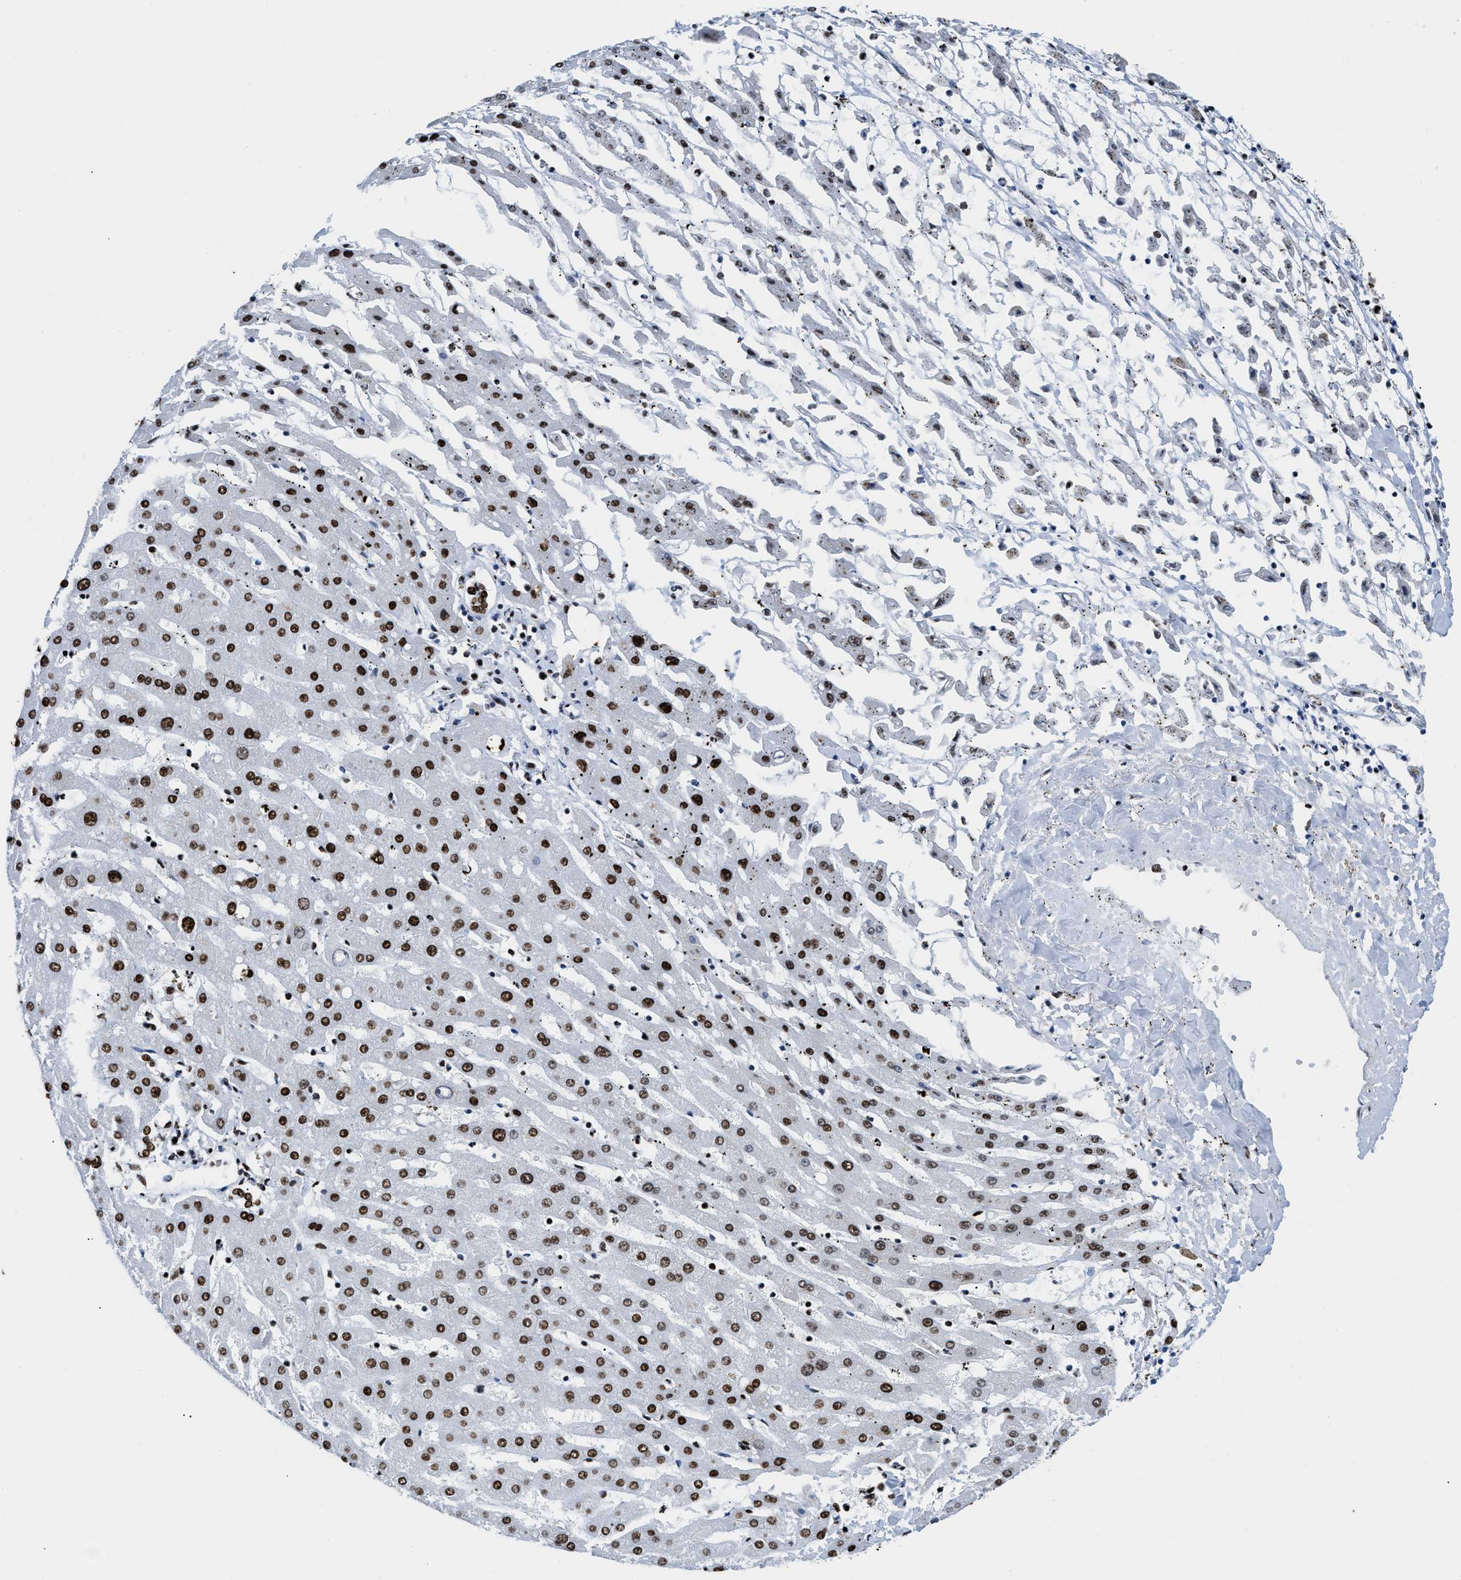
{"staining": {"intensity": "strong", "quantity": ">75%", "location": "nuclear"}, "tissue": "liver cancer", "cell_type": "Tumor cells", "image_type": "cancer", "snomed": [{"axis": "morphology", "description": "Carcinoma, Hepatocellular, NOS"}, {"axis": "topography", "description": "Liver"}], "caption": "High-magnification brightfield microscopy of liver cancer (hepatocellular carcinoma) stained with DAB (brown) and counterstained with hematoxylin (blue). tumor cells exhibit strong nuclear staining is present in about>75% of cells.", "gene": "HNRNPM", "patient": {"sex": "male", "age": 72}}